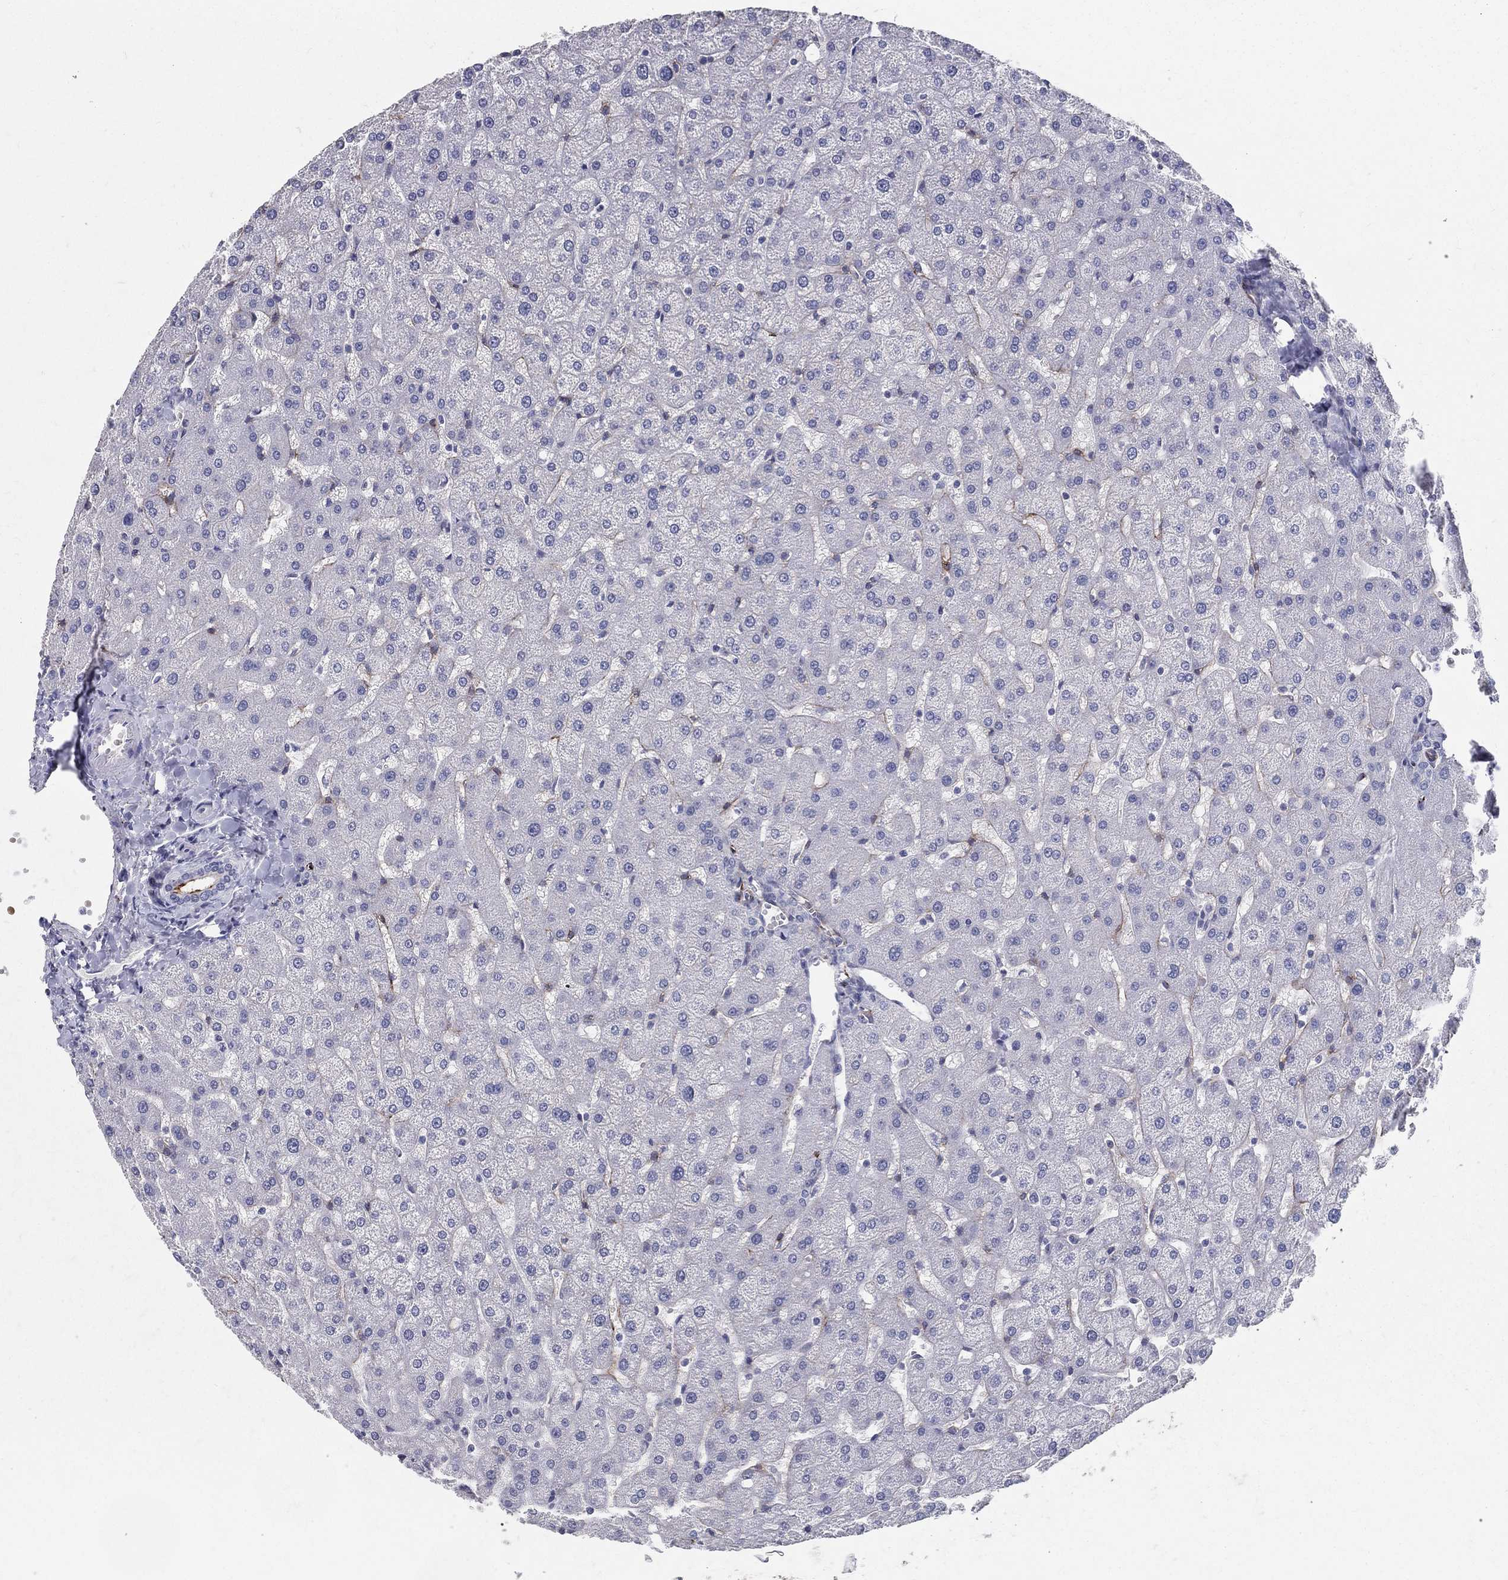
{"staining": {"intensity": "negative", "quantity": "none", "location": "none"}, "tissue": "liver", "cell_type": "Cholangiocytes", "image_type": "normal", "snomed": [{"axis": "morphology", "description": "Normal tissue, NOS"}, {"axis": "topography", "description": "Liver"}], "caption": "A high-resolution histopathology image shows immunohistochemistry staining of benign liver, which demonstrates no significant staining in cholangiocytes.", "gene": "ACE2", "patient": {"sex": "female", "age": 50}}